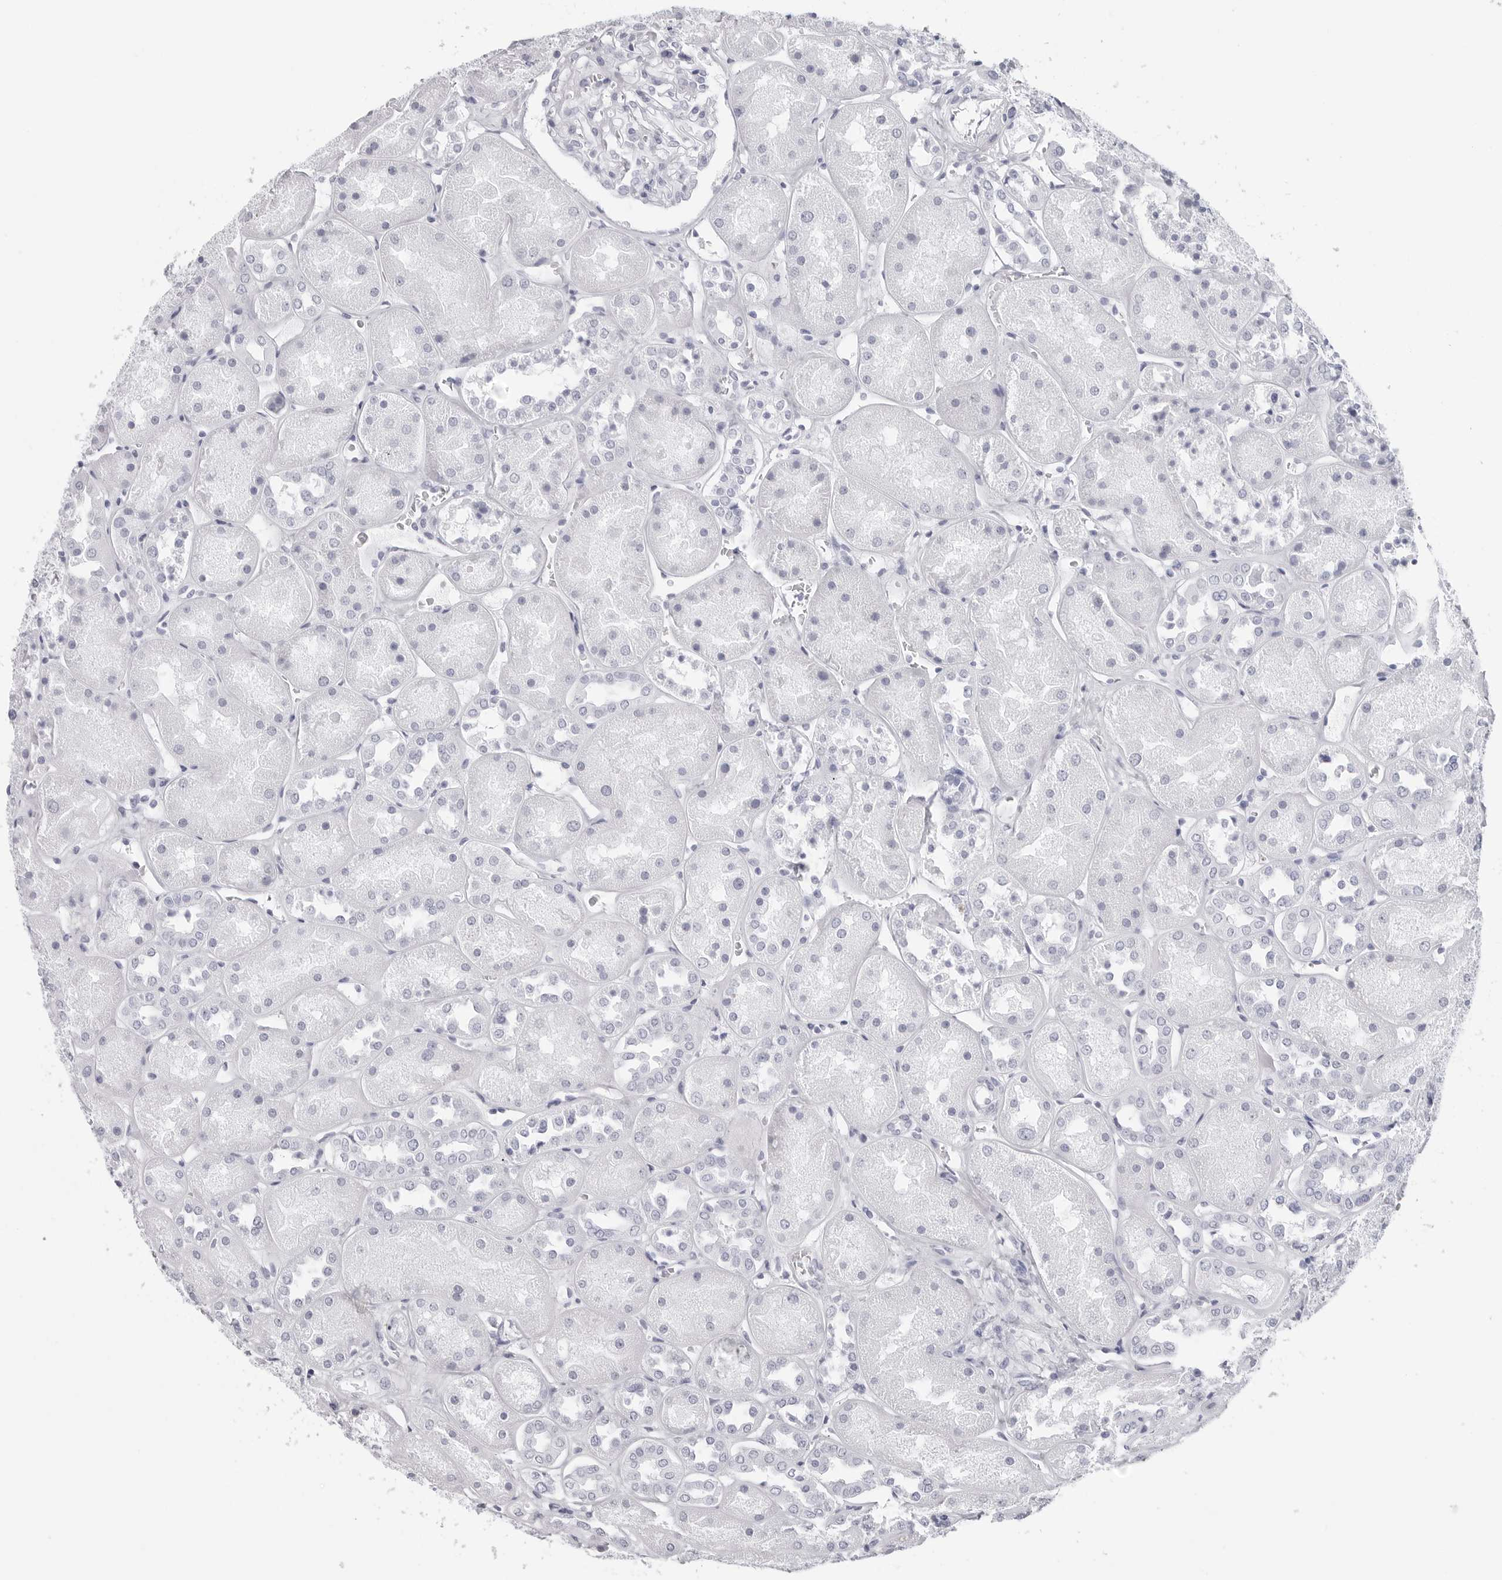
{"staining": {"intensity": "negative", "quantity": "none", "location": "none"}, "tissue": "kidney", "cell_type": "Cells in glomeruli", "image_type": "normal", "snomed": [{"axis": "morphology", "description": "Normal tissue, NOS"}, {"axis": "topography", "description": "Kidney"}], "caption": "This is a image of immunohistochemistry staining of benign kidney, which shows no staining in cells in glomeruli. Nuclei are stained in blue.", "gene": "CST2", "patient": {"sex": "male", "age": 70}}